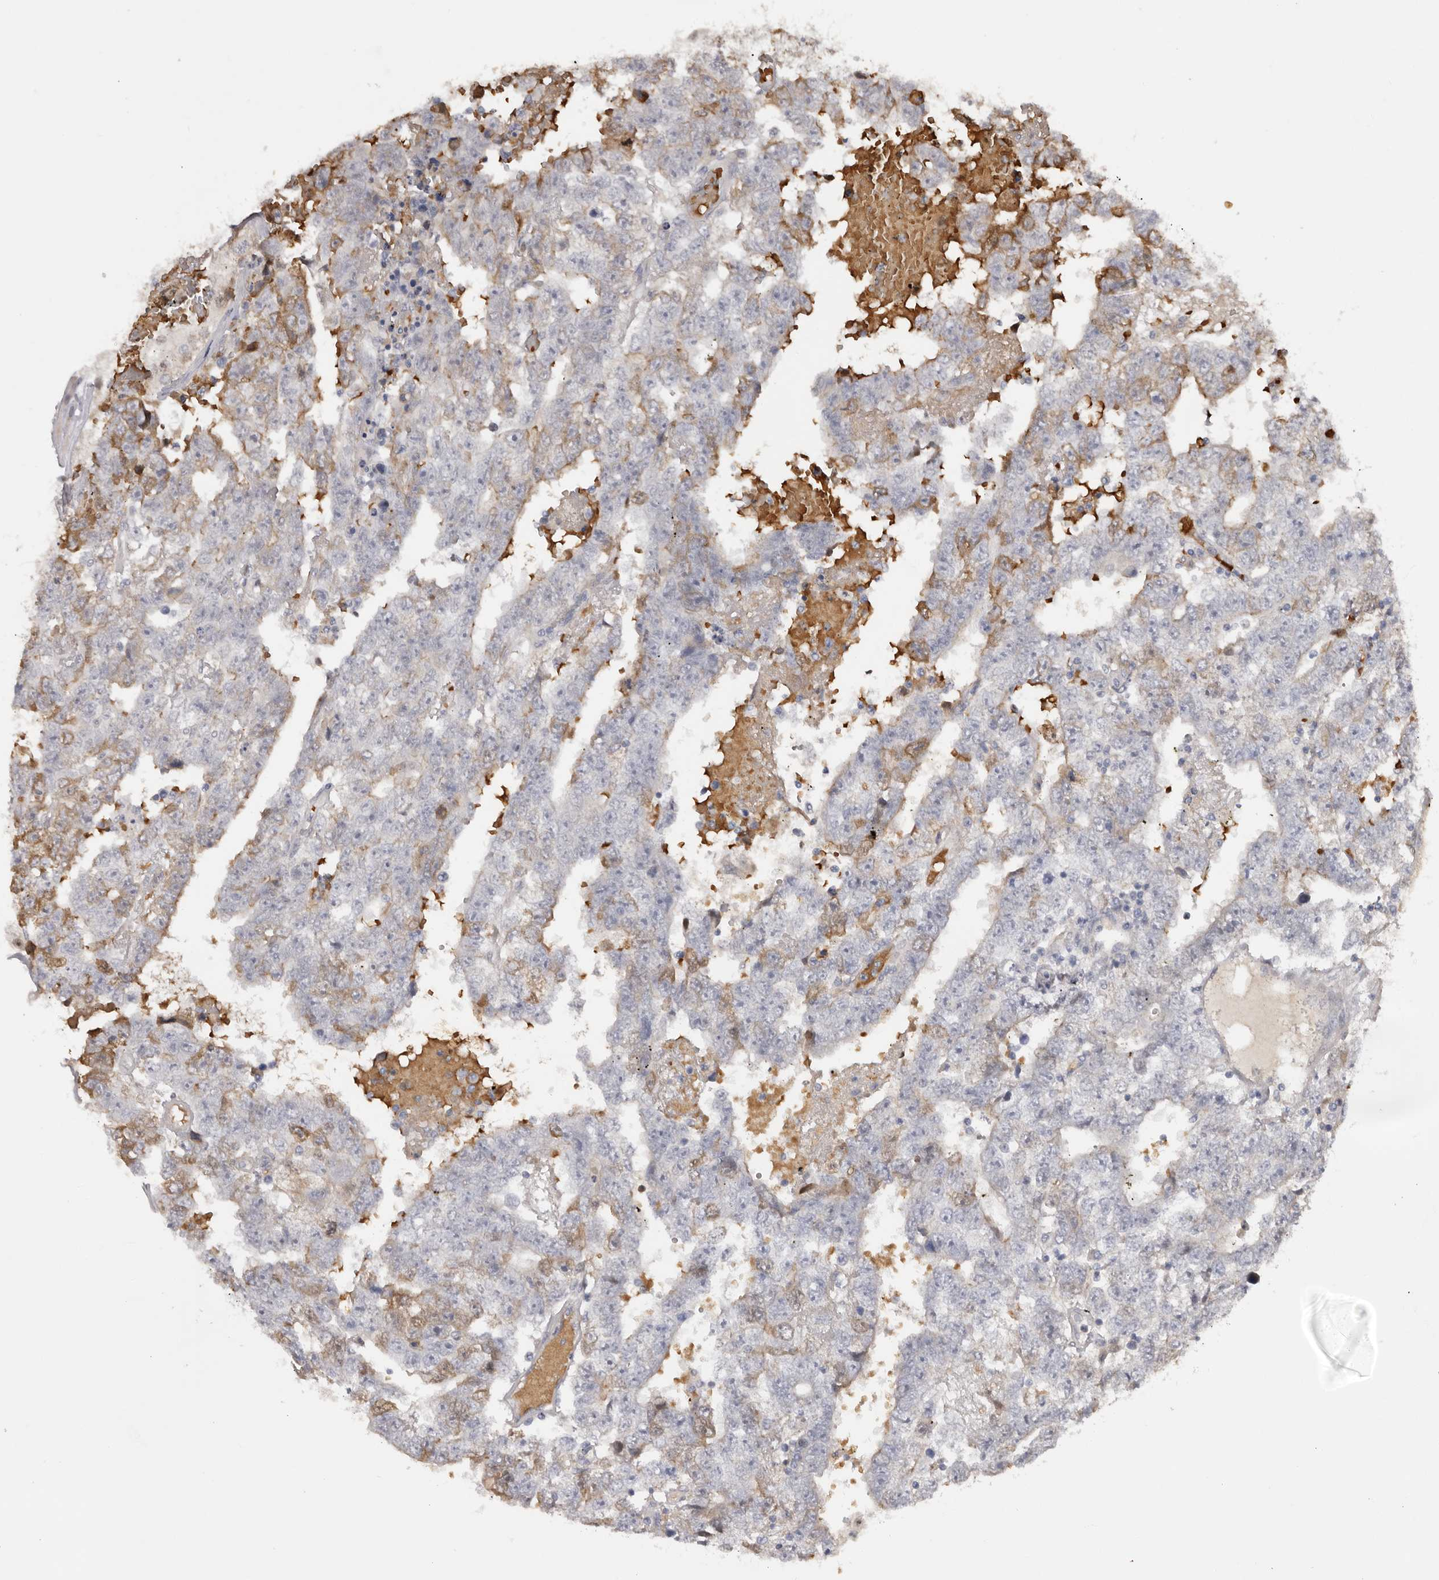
{"staining": {"intensity": "negative", "quantity": "none", "location": "none"}, "tissue": "testis cancer", "cell_type": "Tumor cells", "image_type": "cancer", "snomed": [{"axis": "morphology", "description": "Carcinoma, Embryonal, NOS"}, {"axis": "topography", "description": "Testis"}], "caption": "IHC photomicrograph of neoplastic tissue: testis embryonal carcinoma stained with DAB (3,3'-diaminobenzidine) shows no significant protein staining in tumor cells.", "gene": "TNR", "patient": {"sex": "male", "age": 25}}